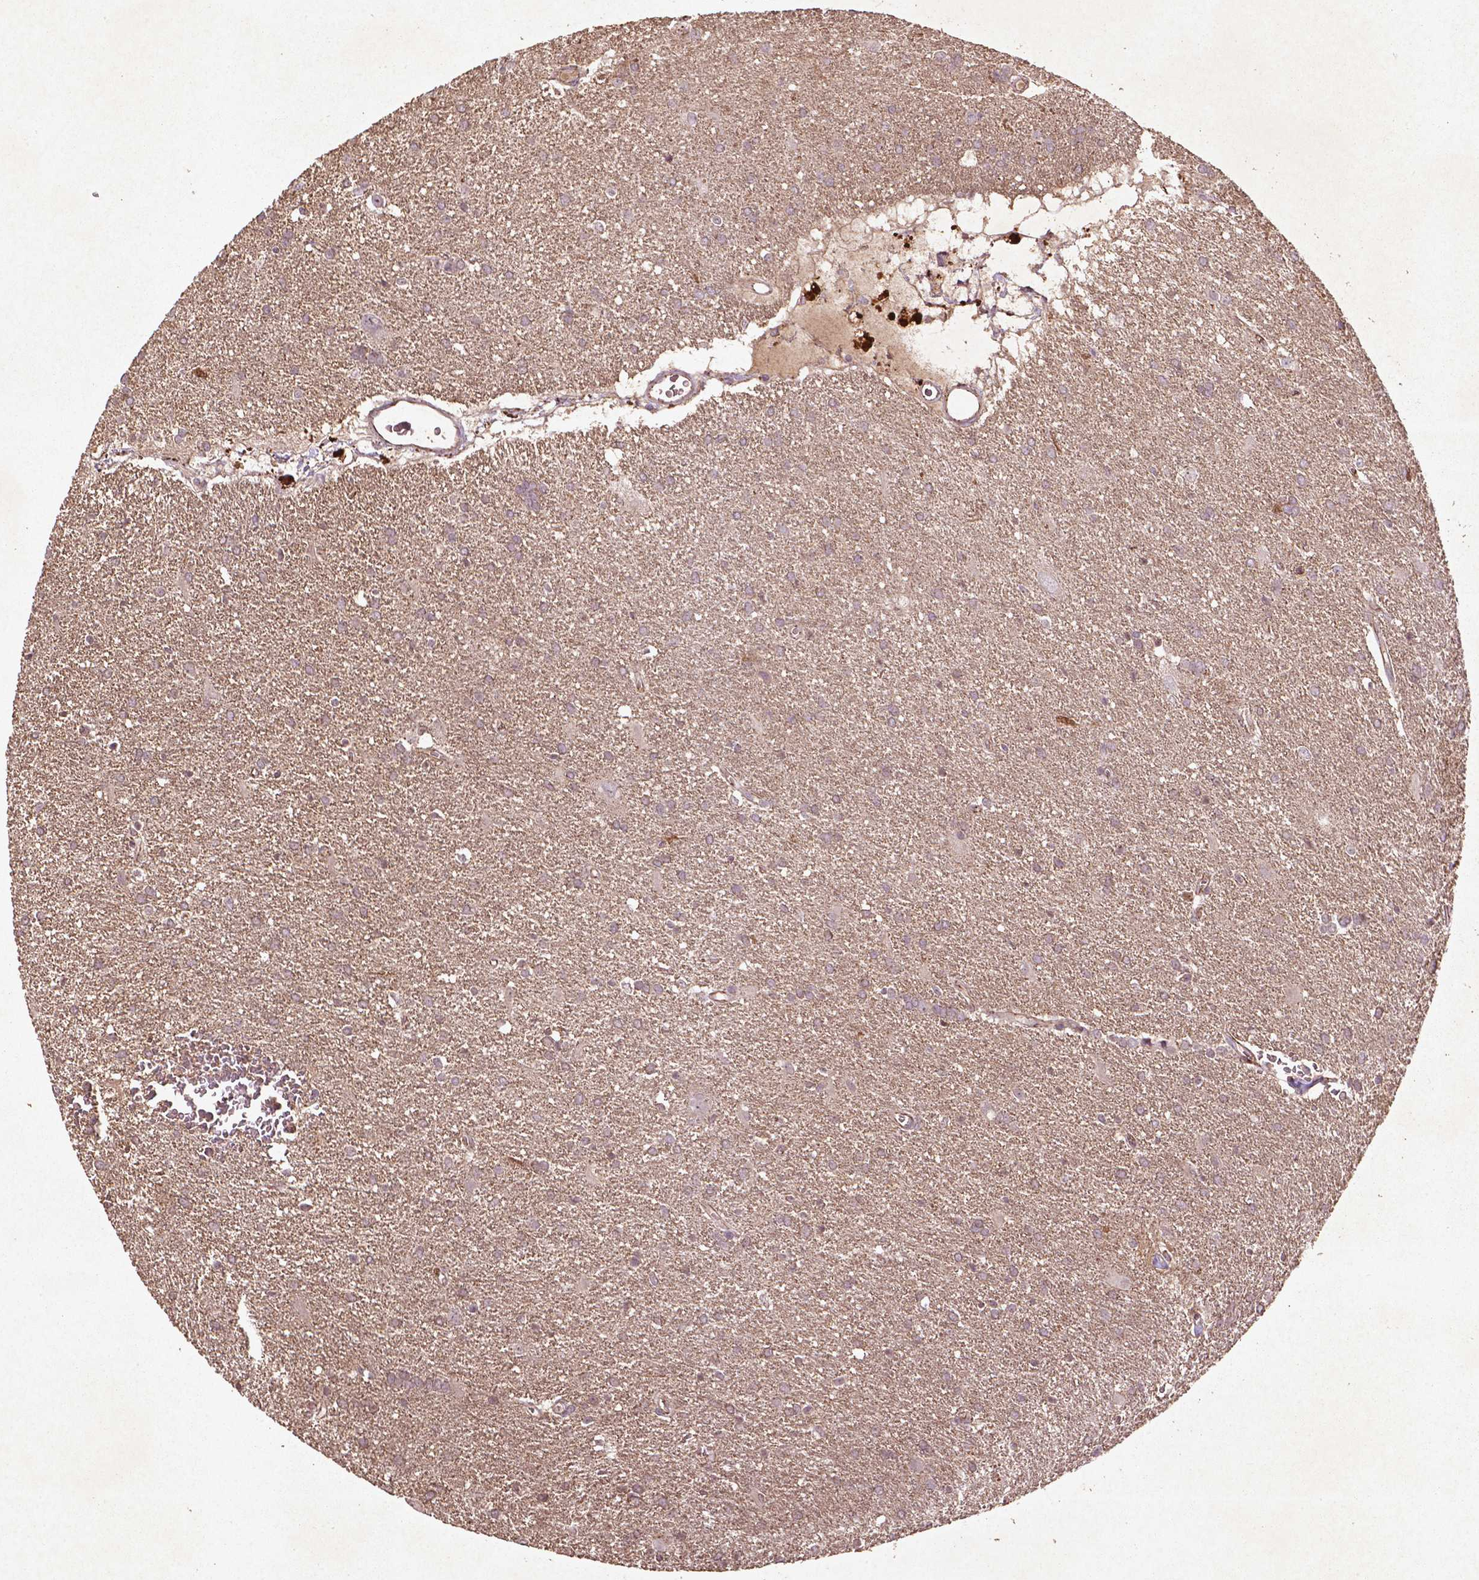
{"staining": {"intensity": "negative", "quantity": "none", "location": "none"}, "tissue": "glioma", "cell_type": "Tumor cells", "image_type": "cancer", "snomed": [{"axis": "morphology", "description": "Glioma, malignant, Low grade"}, {"axis": "topography", "description": "Brain"}], "caption": "This image is of glioma stained with IHC to label a protein in brown with the nuclei are counter-stained blue. There is no expression in tumor cells. (DAB (3,3'-diaminobenzidine) immunohistochemistry with hematoxylin counter stain).", "gene": "COQ2", "patient": {"sex": "male", "age": 66}}